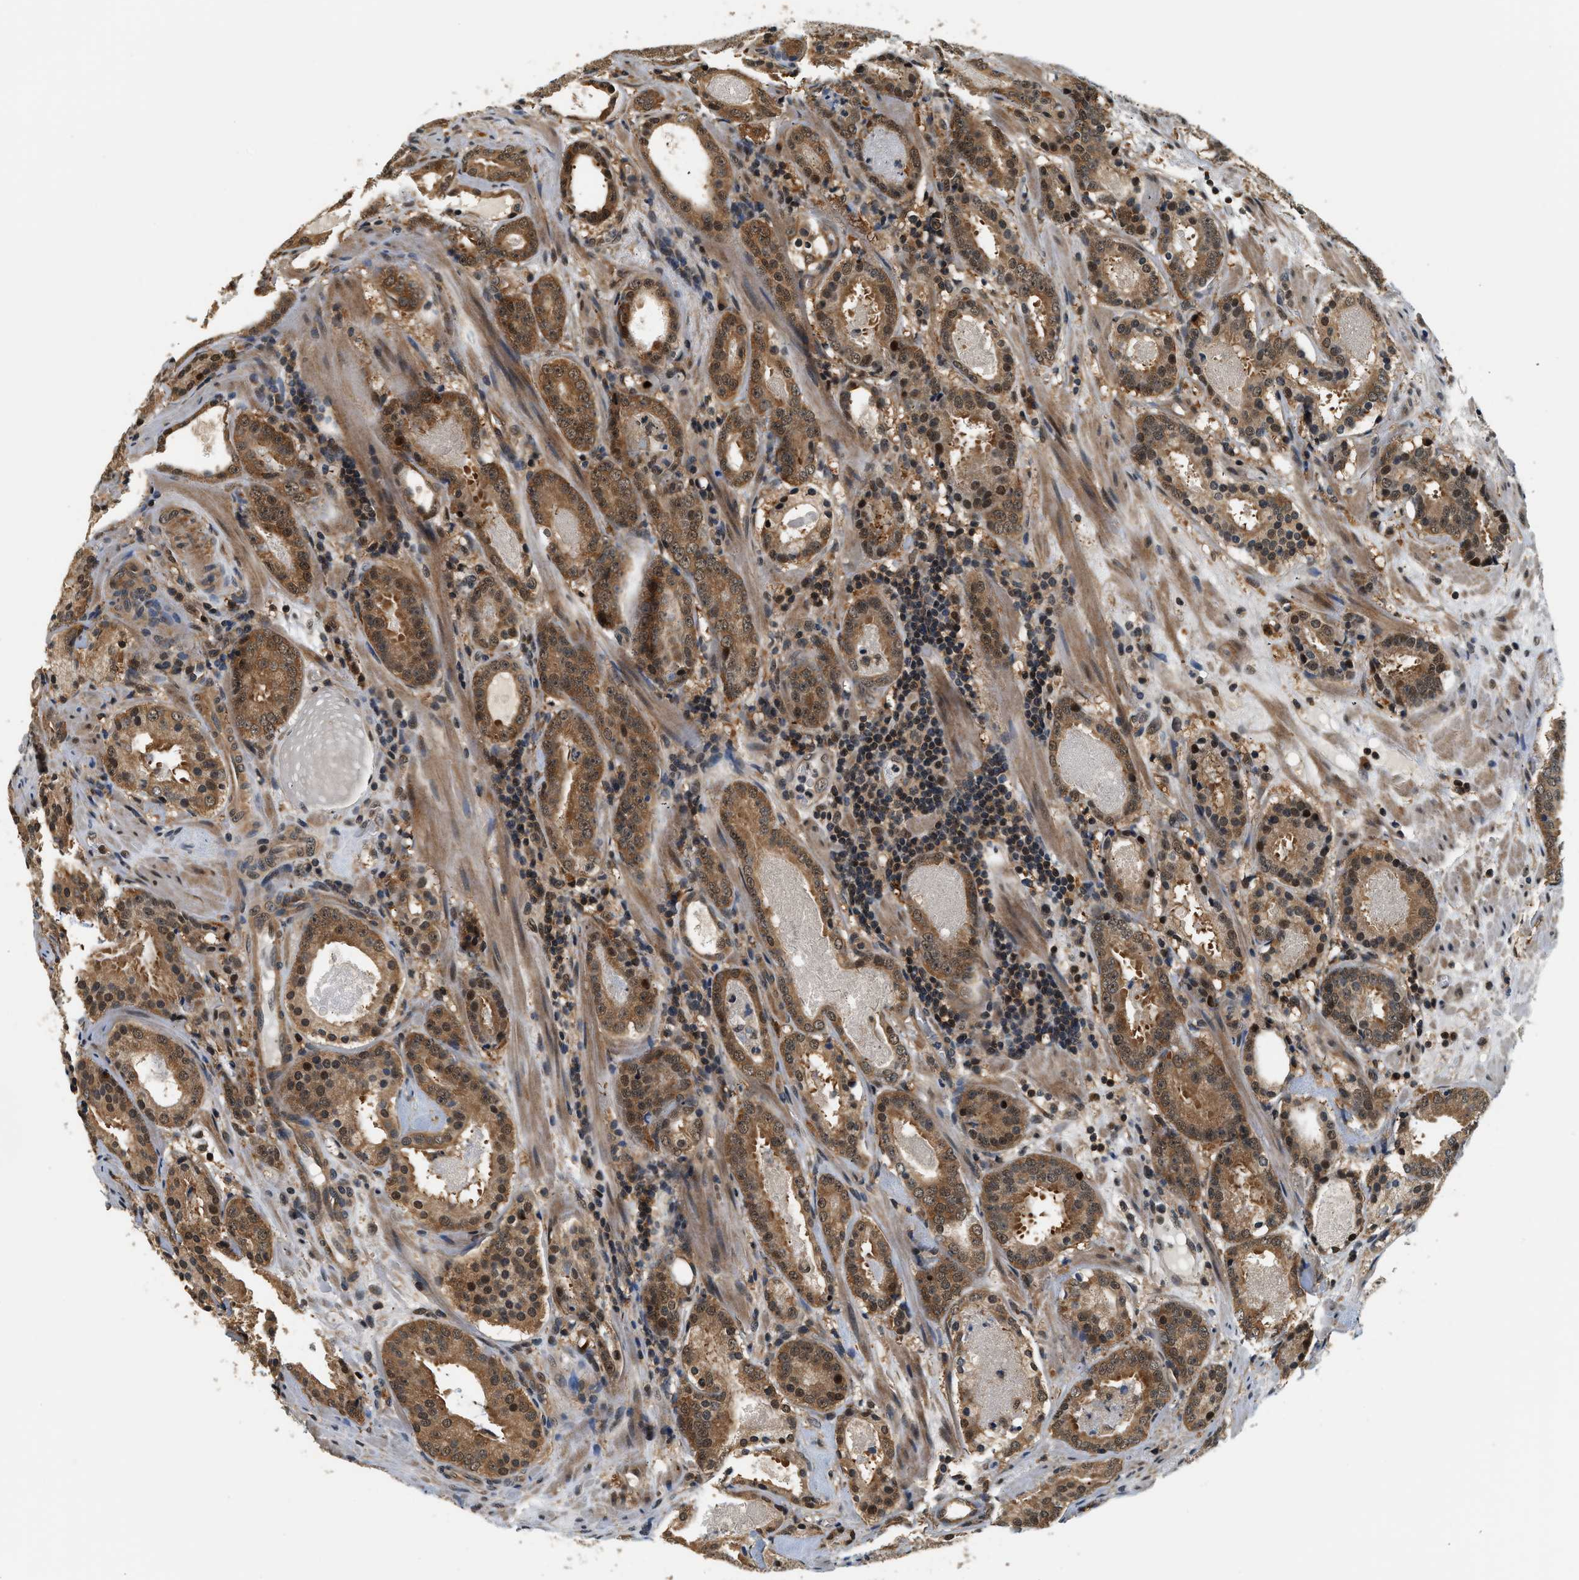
{"staining": {"intensity": "strong", "quantity": ">75%", "location": "cytoplasmic/membranous"}, "tissue": "prostate cancer", "cell_type": "Tumor cells", "image_type": "cancer", "snomed": [{"axis": "morphology", "description": "Adenocarcinoma, Low grade"}, {"axis": "topography", "description": "Prostate"}], "caption": "Immunohistochemistry (IHC) staining of adenocarcinoma (low-grade) (prostate), which demonstrates high levels of strong cytoplasmic/membranous positivity in about >75% of tumor cells indicating strong cytoplasmic/membranous protein expression. The staining was performed using DAB (brown) for protein detection and nuclei were counterstained in hematoxylin (blue).", "gene": "PSMD3", "patient": {"sex": "male", "age": 69}}